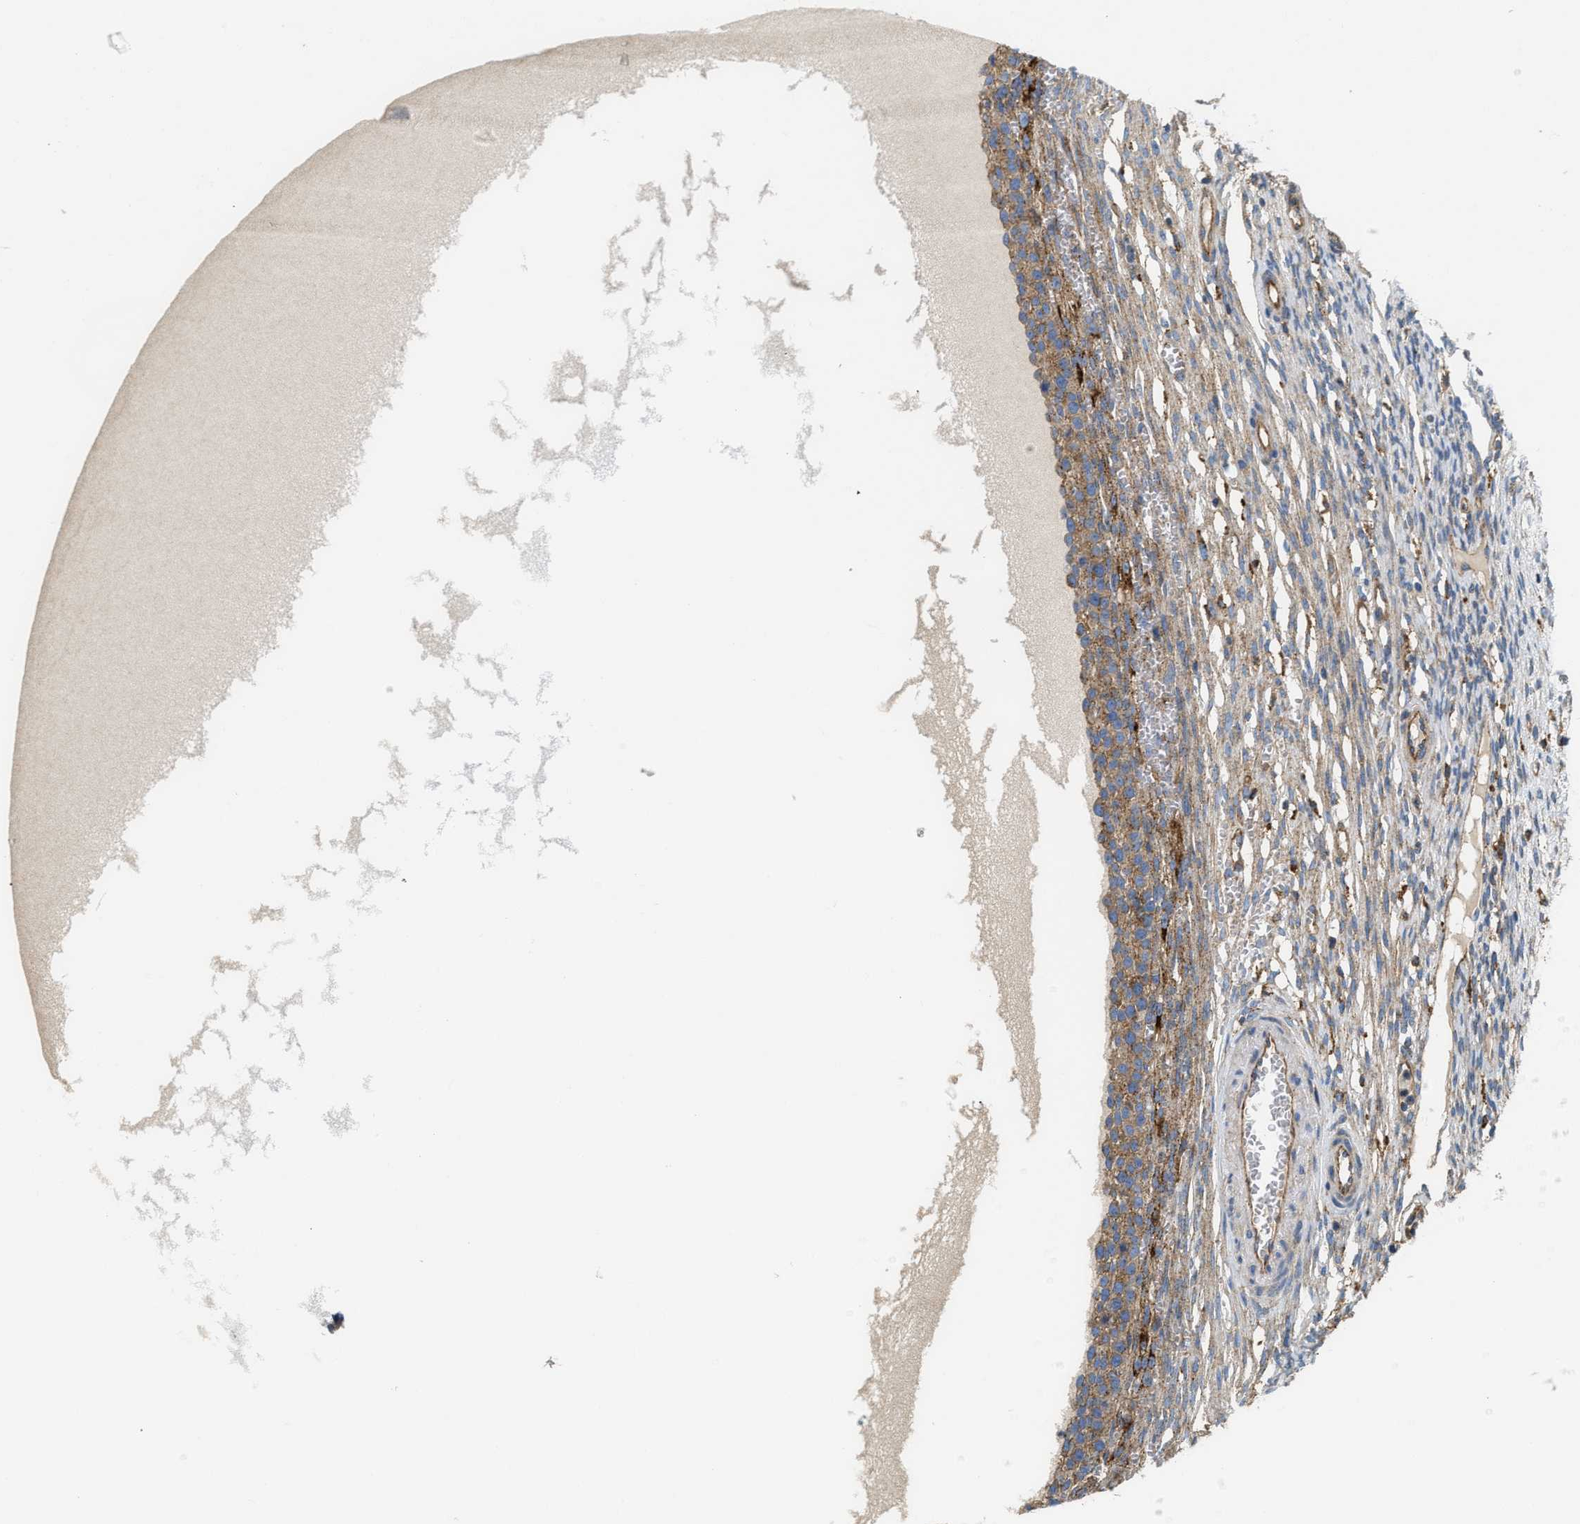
{"staining": {"intensity": "moderate", "quantity": "<25%", "location": "cytoplasmic/membranous"}, "tissue": "ovary", "cell_type": "Ovarian stroma cells", "image_type": "normal", "snomed": [{"axis": "morphology", "description": "Normal tissue, NOS"}, {"axis": "topography", "description": "Ovary"}], "caption": "Ovary stained with a brown dye reveals moderate cytoplasmic/membranous positive positivity in approximately <25% of ovarian stroma cells.", "gene": "NSUN7", "patient": {"sex": "female", "age": 33}}